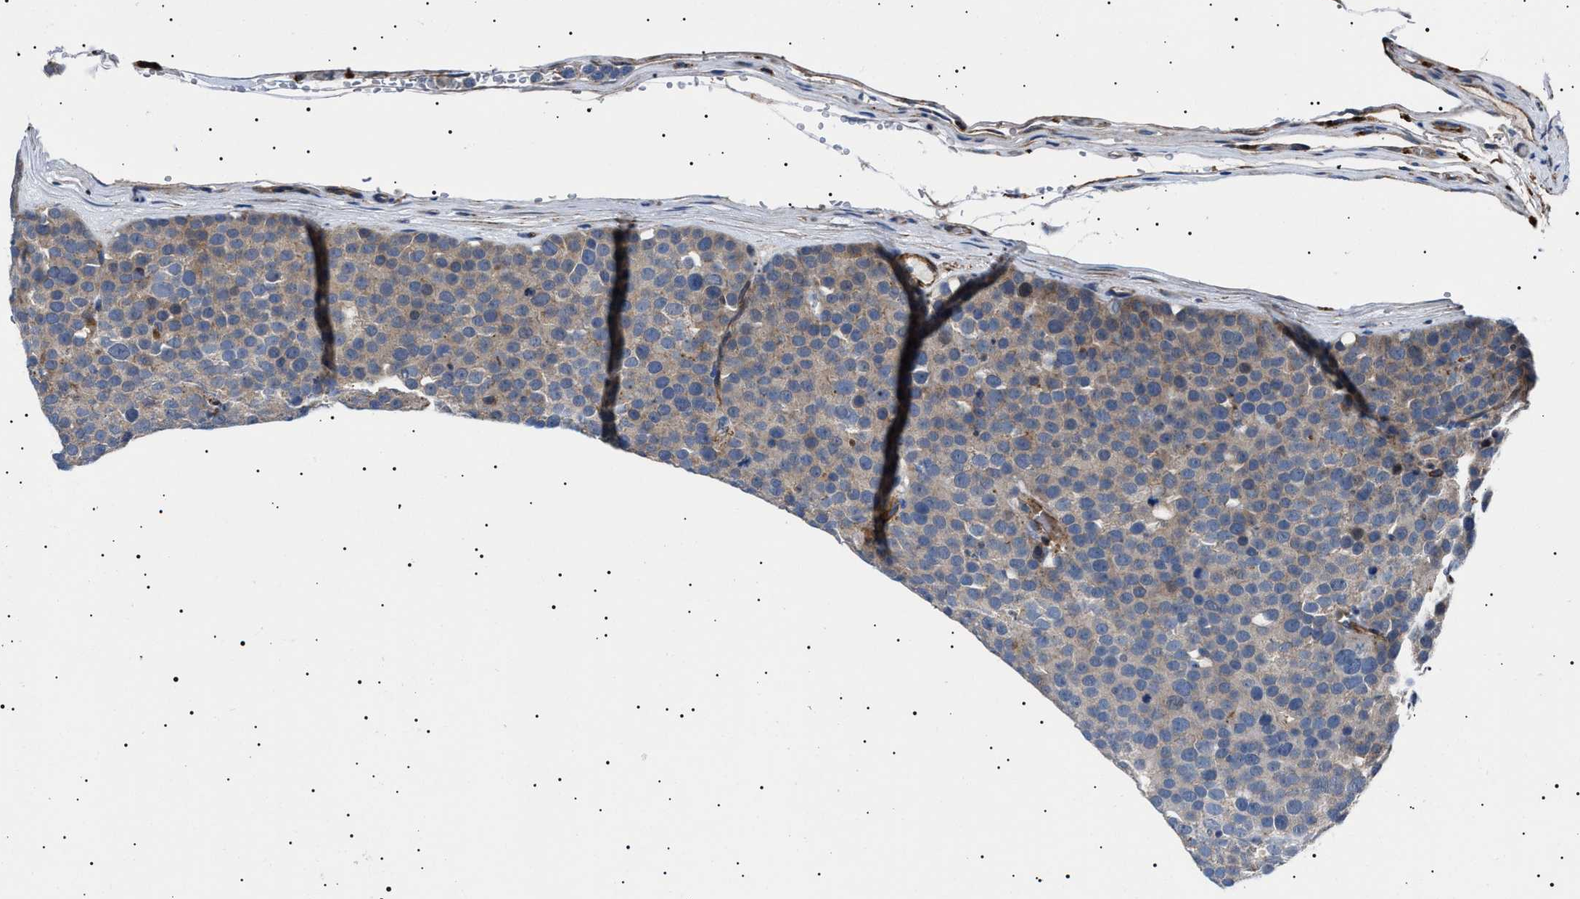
{"staining": {"intensity": "weak", "quantity": ">75%", "location": "cytoplasmic/membranous"}, "tissue": "testis cancer", "cell_type": "Tumor cells", "image_type": "cancer", "snomed": [{"axis": "morphology", "description": "Seminoma, NOS"}, {"axis": "topography", "description": "Testis"}], "caption": "Protein positivity by IHC demonstrates weak cytoplasmic/membranous expression in about >75% of tumor cells in seminoma (testis).", "gene": "NEU1", "patient": {"sex": "male", "age": 71}}